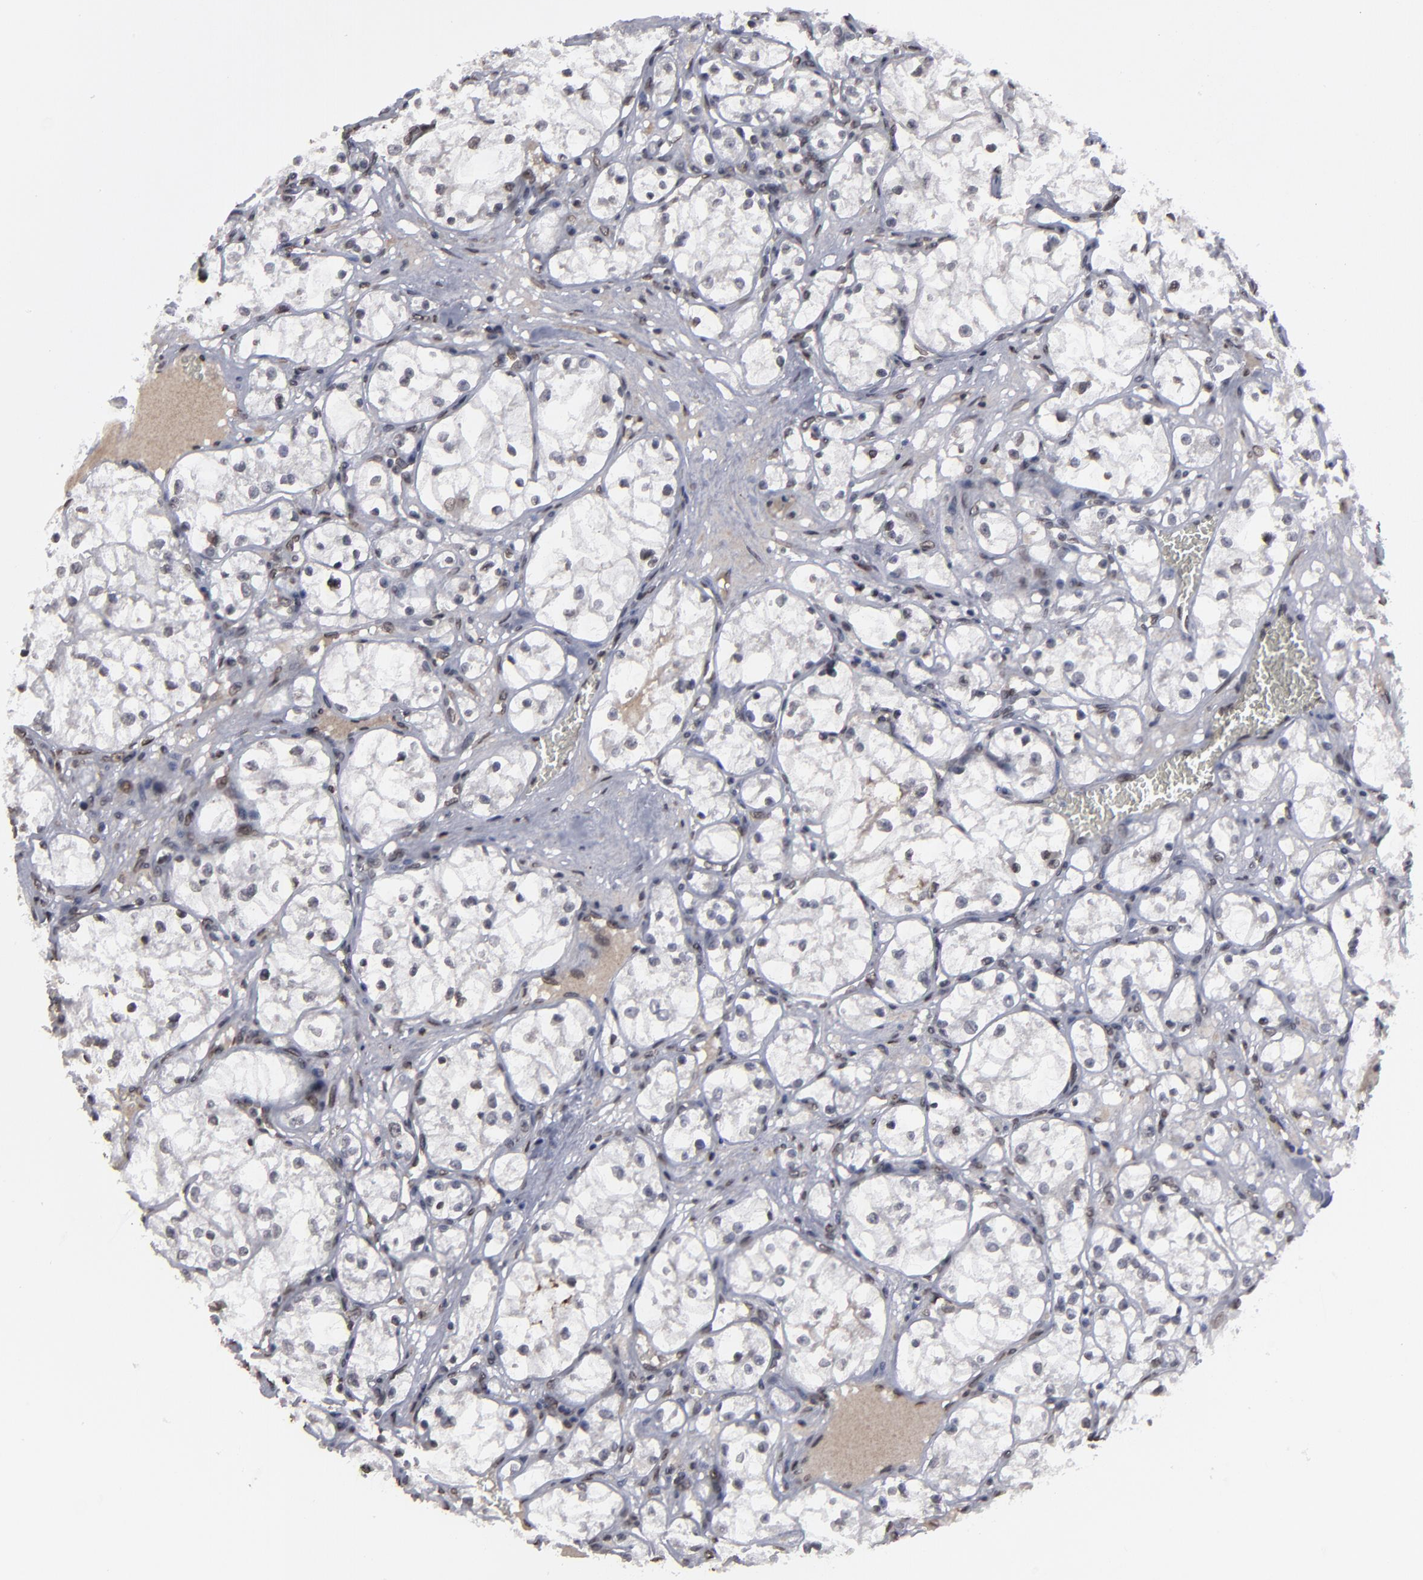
{"staining": {"intensity": "weak", "quantity": "<25%", "location": "nuclear"}, "tissue": "renal cancer", "cell_type": "Tumor cells", "image_type": "cancer", "snomed": [{"axis": "morphology", "description": "Adenocarcinoma, NOS"}, {"axis": "topography", "description": "Kidney"}], "caption": "High power microscopy image of an IHC micrograph of renal adenocarcinoma, revealing no significant expression in tumor cells.", "gene": "BAZ1A", "patient": {"sex": "male", "age": 61}}